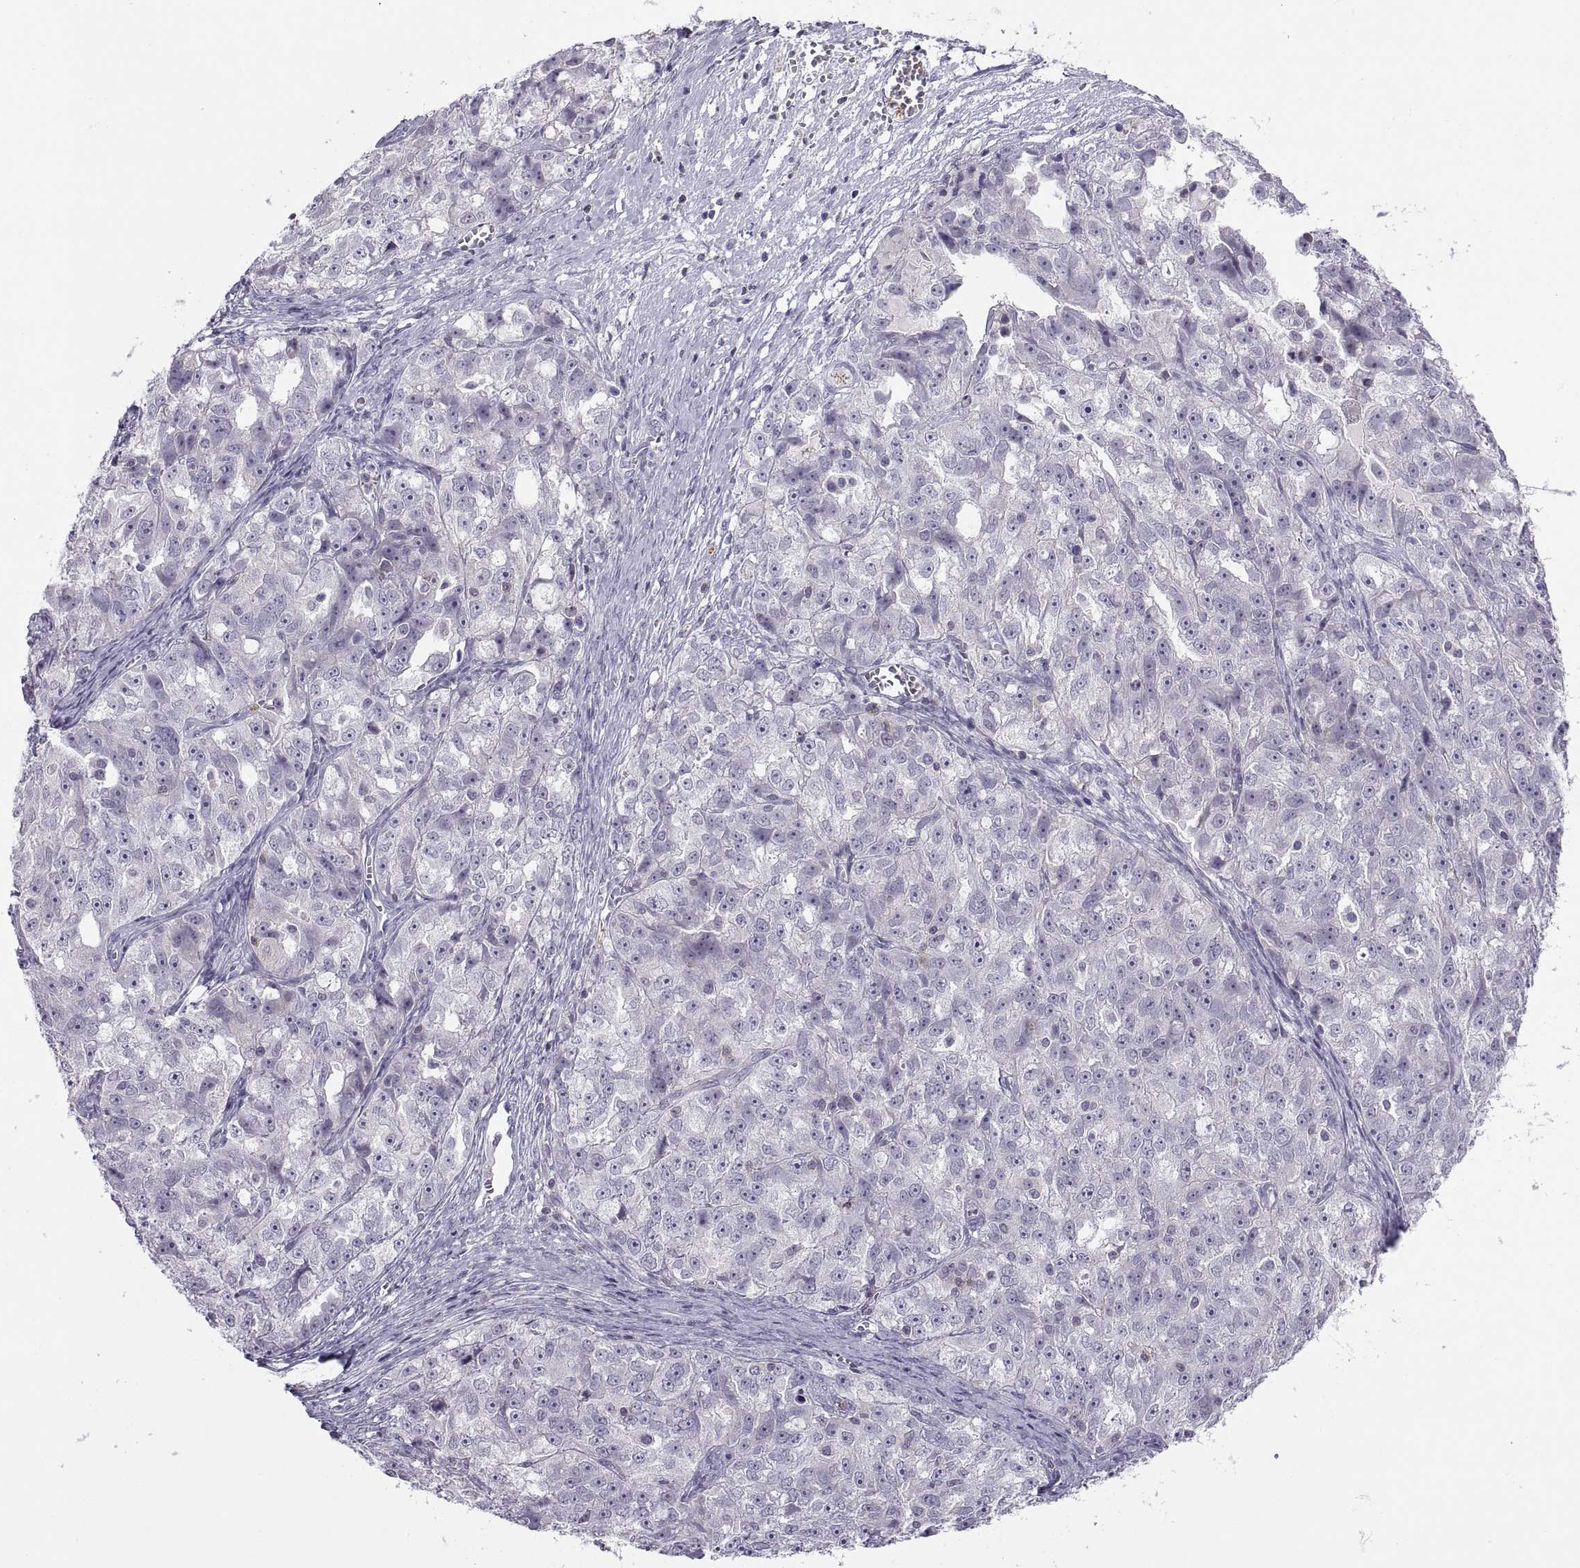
{"staining": {"intensity": "negative", "quantity": "none", "location": "none"}, "tissue": "ovarian cancer", "cell_type": "Tumor cells", "image_type": "cancer", "snomed": [{"axis": "morphology", "description": "Cystadenocarcinoma, serous, NOS"}, {"axis": "topography", "description": "Ovary"}], "caption": "Human serous cystadenocarcinoma (ovarian) stained for a protein using immunohistochemistry (IHC) reveals no positivity in tumor cells.", "gene": "TTC21A", "patient": {"sex": "female", "age": 51}}